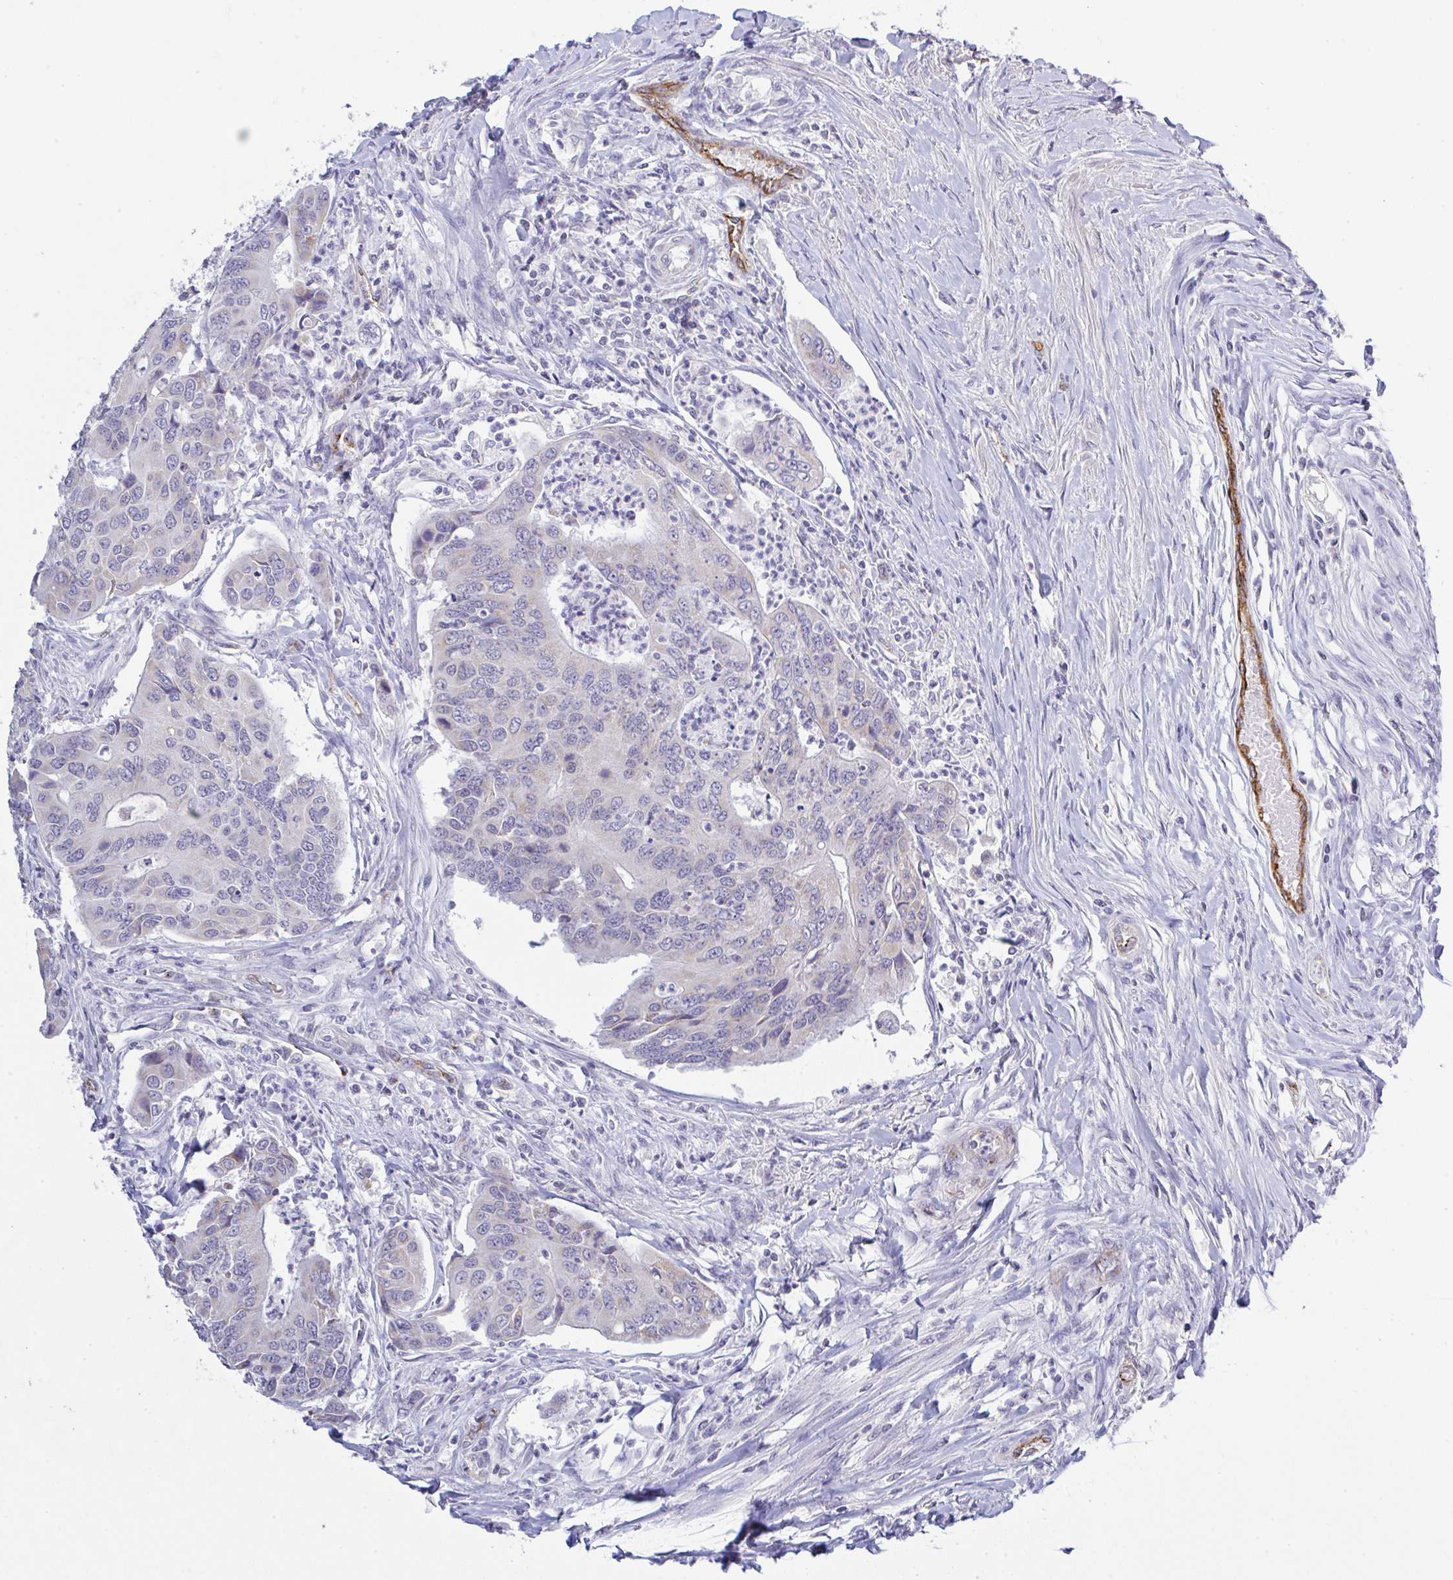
{"staining": {"intensity": "negative", "quantity": "none", "location": "none"}, "tissue": "colorectal cancer", "cell_type": "Tumor cells", "image_type": "cancer", "snomed": [{"axis": "morphology", "description": "Adenocarcinoma, NOS"}, {"axis": "topography", "description": "Colon"}], "caption": "Immunohistochemical staining of human adenocarcinoma (colorectal) demonstrates no significant positivity in tumor cells.", "gene": "PLCD4", "patient": {"sex": "female", "age": 67}}